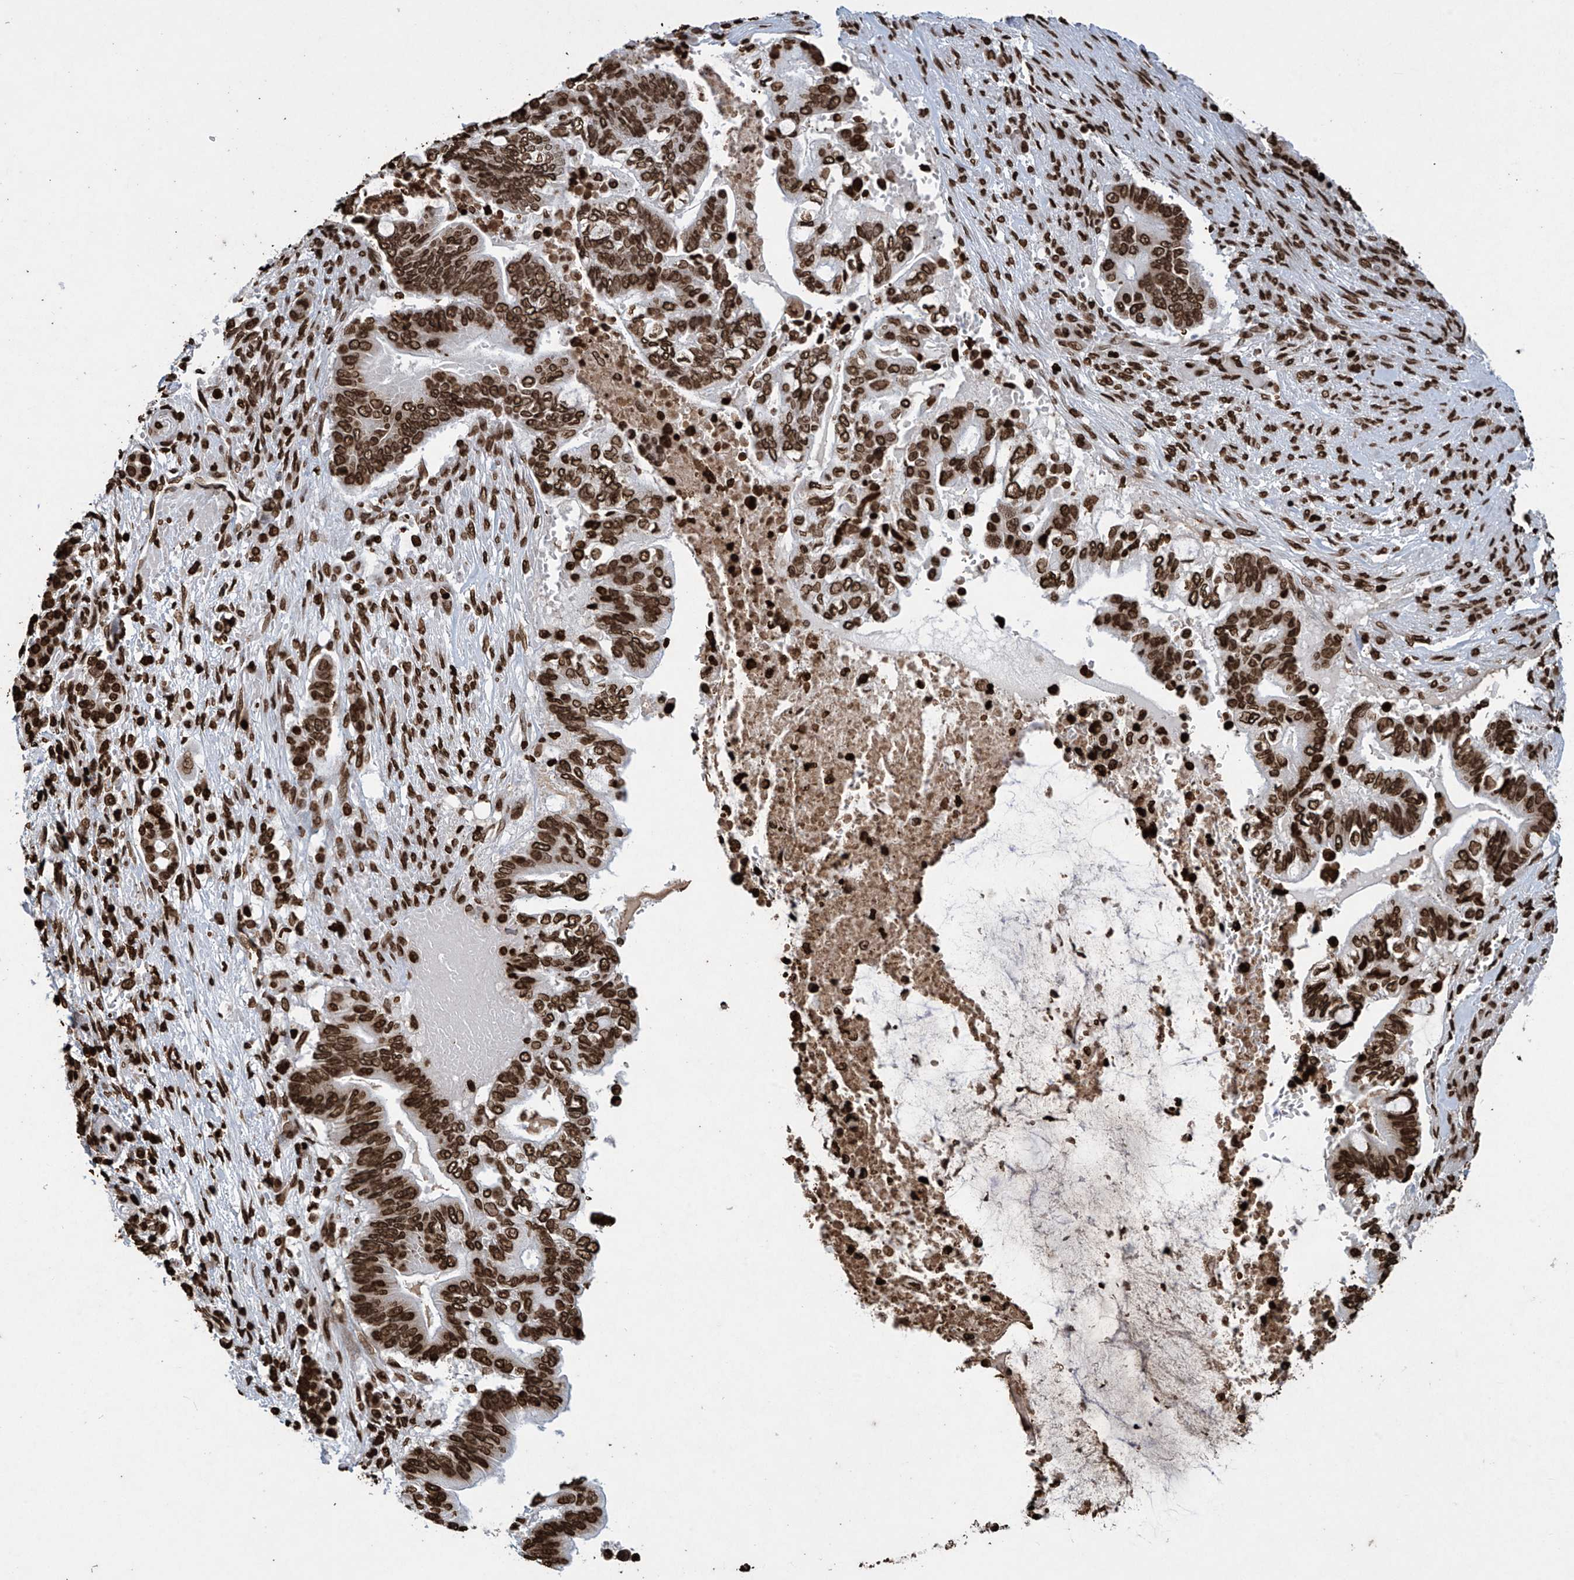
{"staining": {"intensity": "strong", "quantity": ">75%", "location": "nuclear"}, "tissue": "pancreatic cancer", "cell_type": "Tumor cells", "image_type": "cancer", "snomed": [{"axis": "morphology", "description": "Adenocarcinoma, NOS"}, {"axis": "topography", "description": "Pancreas"}], "caption": "DAB (3,3'-diaminobenzidine) immunohistochemical staining of human adenocarcinoma (pancreatic) shows strong nuclear protein staining in about >75% of tumor cells.", "gene": "H3-3A", "patient": {"sex": "male", "age": 68}}